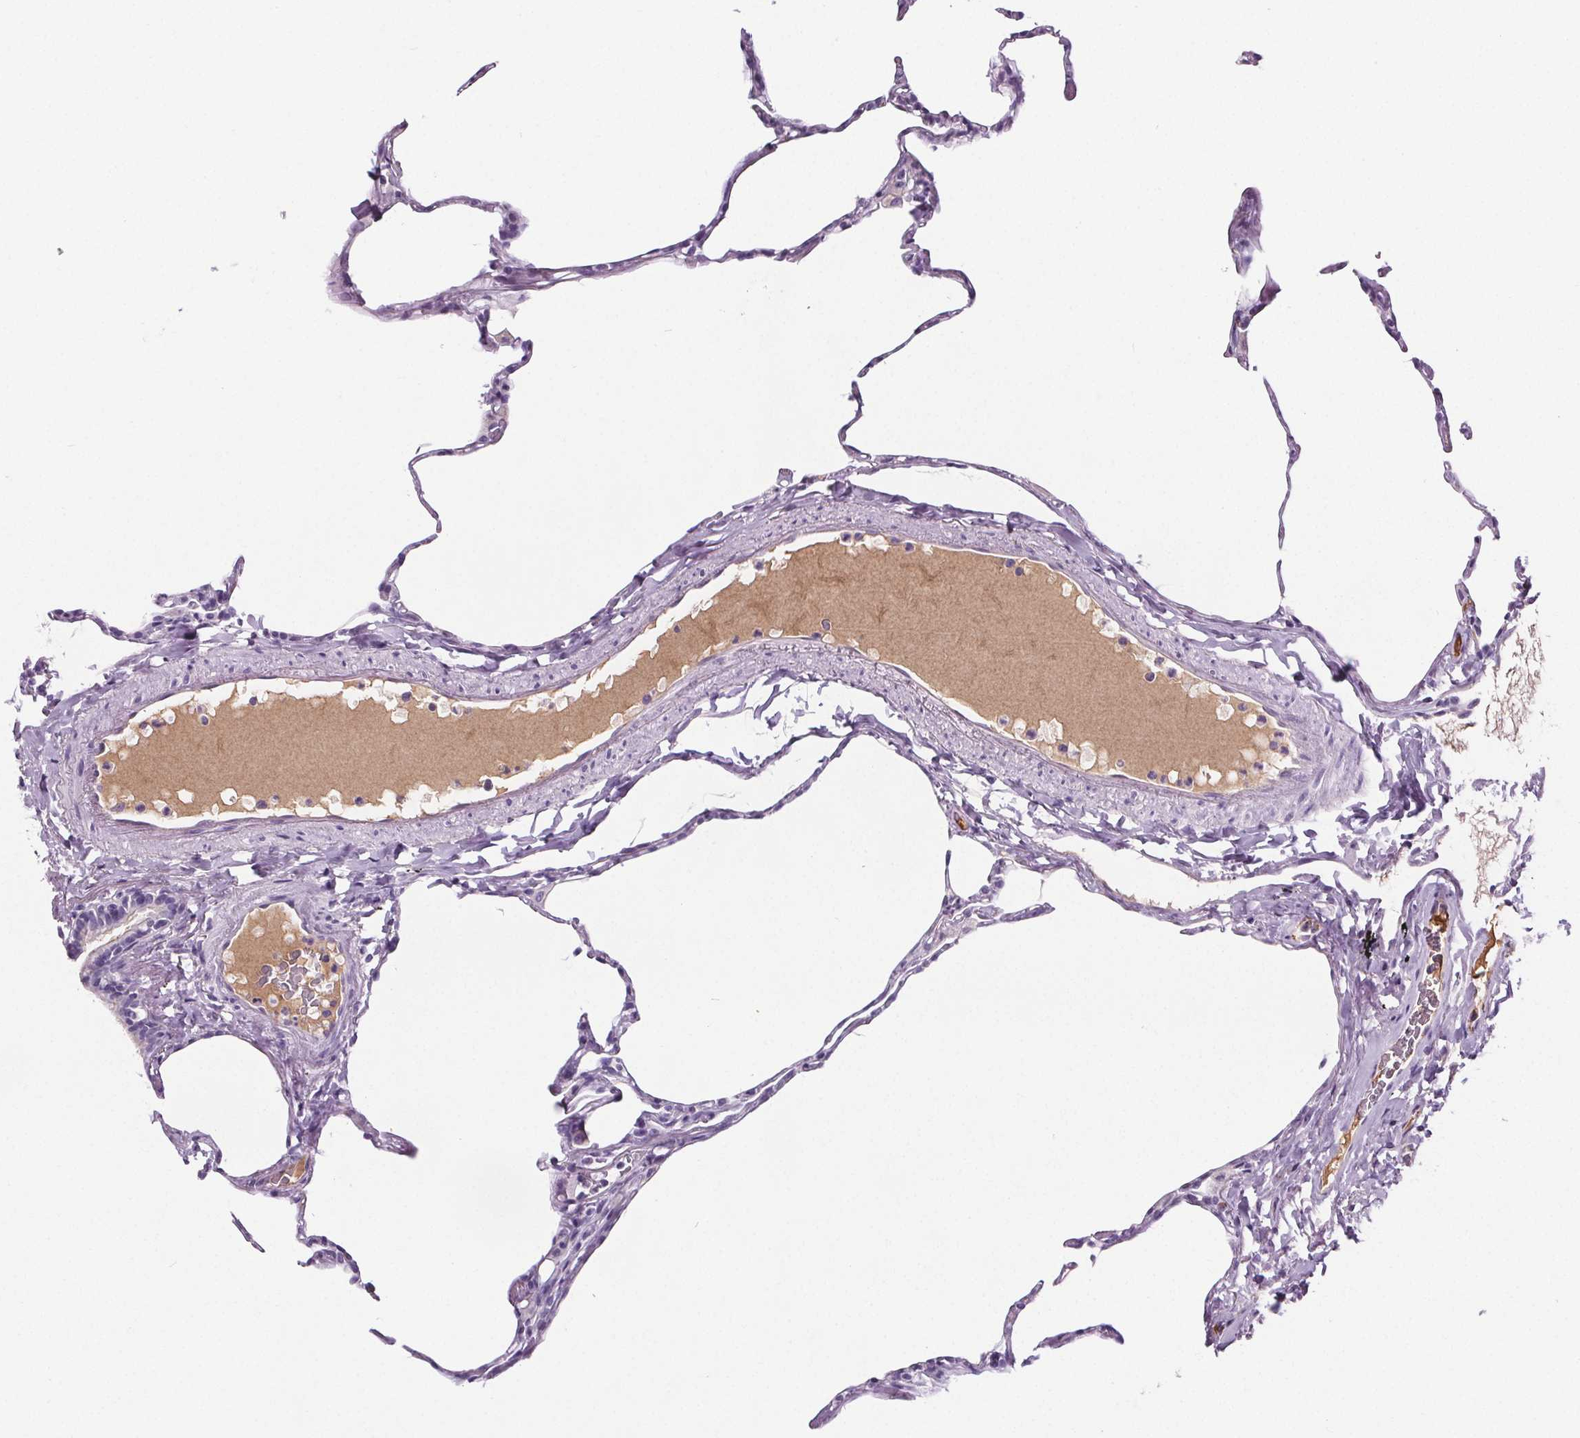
{"staining": {"intensity": "negative", "quantity": "none", "location": "none"}, "tissue": "lung", "cell_type": "Alveolar cells", "image_type": "normal", "snomed": [{"axis": "morphology", "description": "Normal tissue, NOS"}, {"axis": "topography", "description": "Lung"}], "caption": "Immunohistochemistry (IHC) image of unremarkable human lung stained for a protein (brown), which demonstrates no expression in alveolar cells.", "gene": "CD5L", "patient": {"sex": "male", "age": 65}}